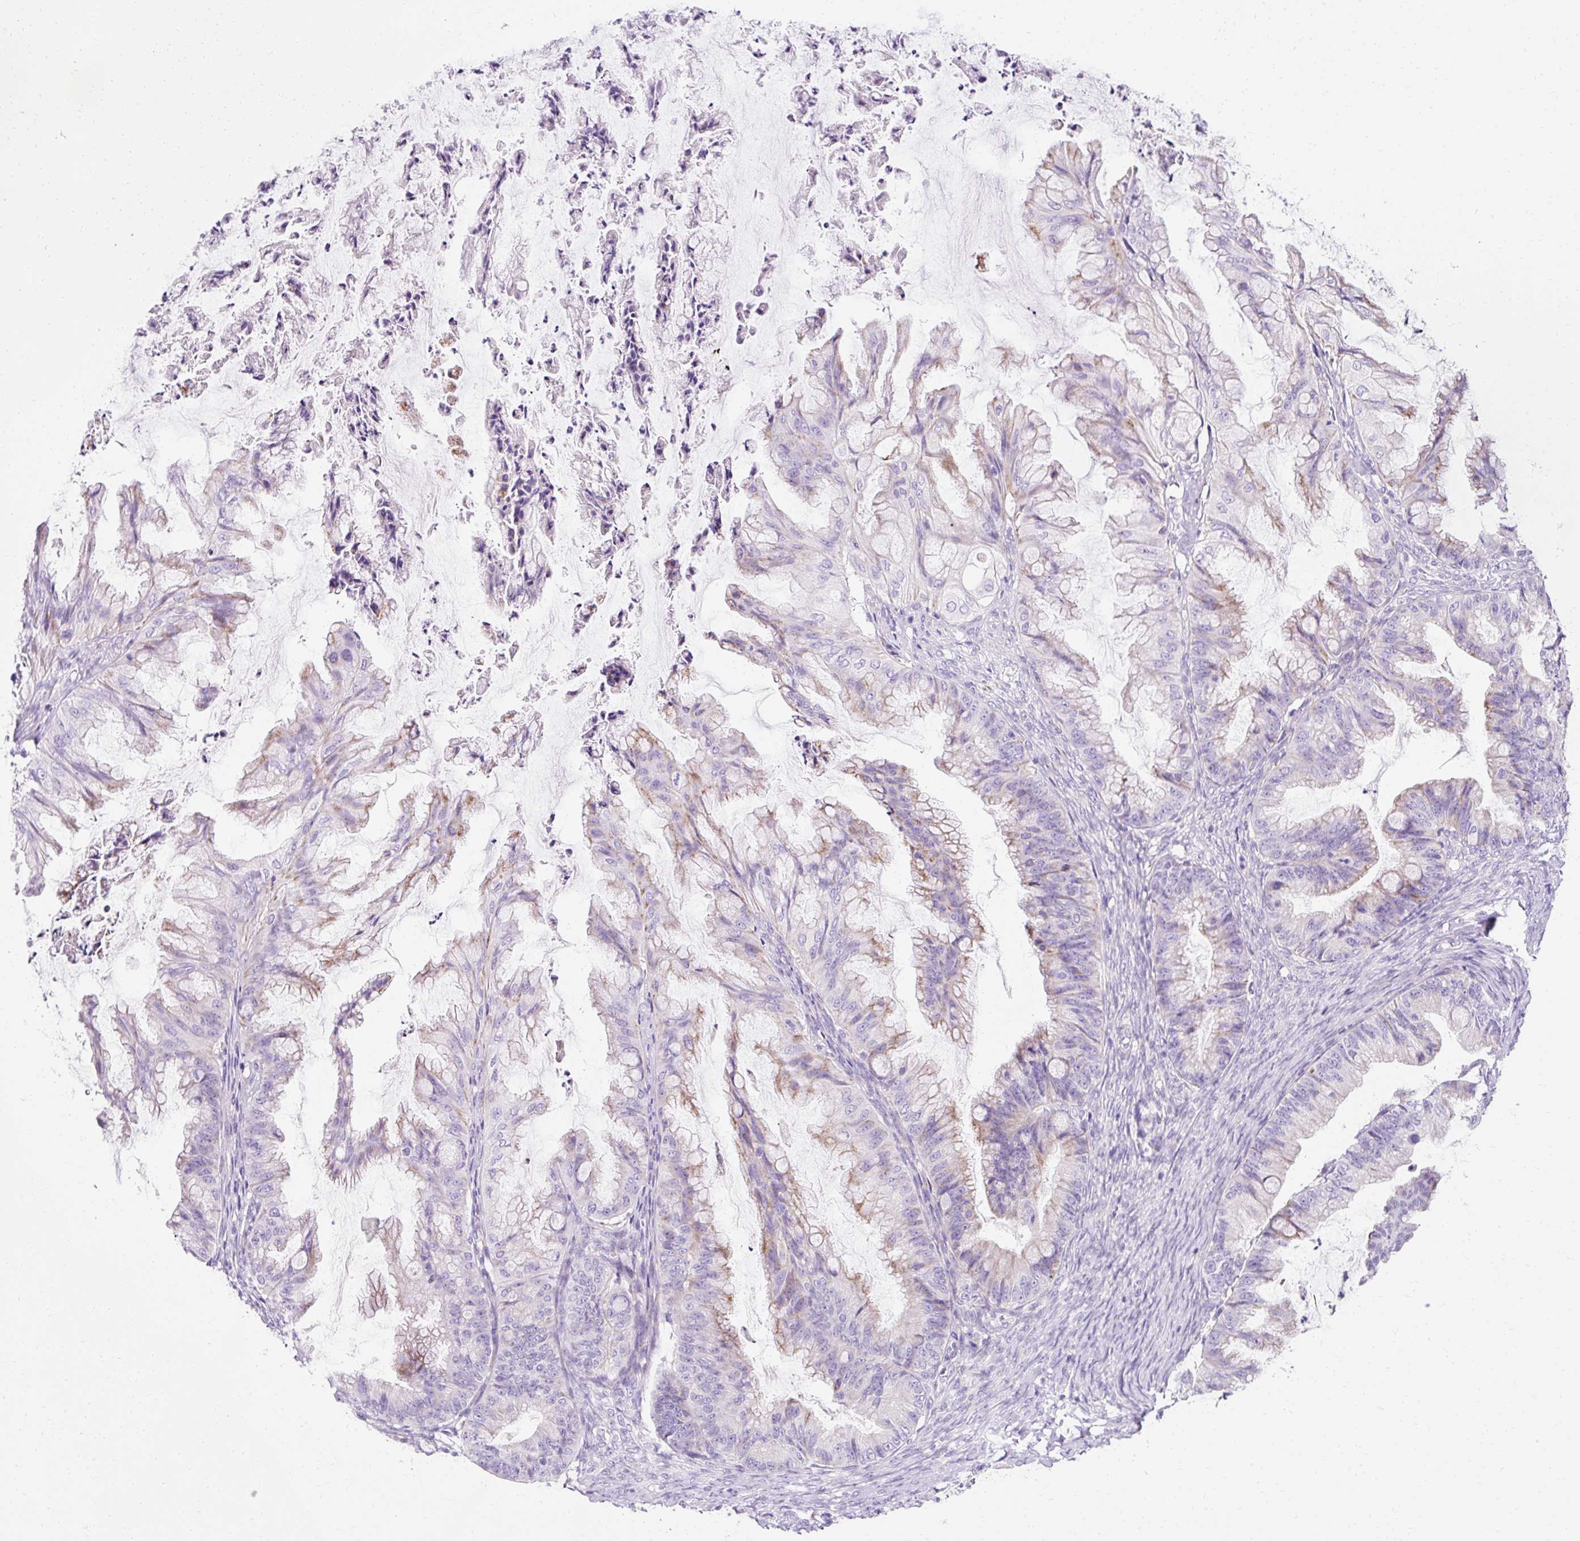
{"staining": {"intensity": "weak", "quantity": "25%-75%", "location": "cytoplasmic/membranous"}, "tissue": "ovarian cancer", "cell_type": "Tumor cells", "image_type": "cancer", "snomed": [{"axis": "morphology", "description": "Cystadenocarcinoma, mucinous, NOS"}, {"axis": "topography", "description": "Ovary"}], "caption": "Ovarian cancer (mucinous cystadenocarcinoma) tissue shows weak cytoplasmic/membranous staining in approximately 25%-75% of tumor cells Using DAB (brown) and hematoxylin (blue) stains, captured at high magnification using brightfield microscopy.", "gene": "PLPP2", "patient": {"sex": "female", "age": 35}}